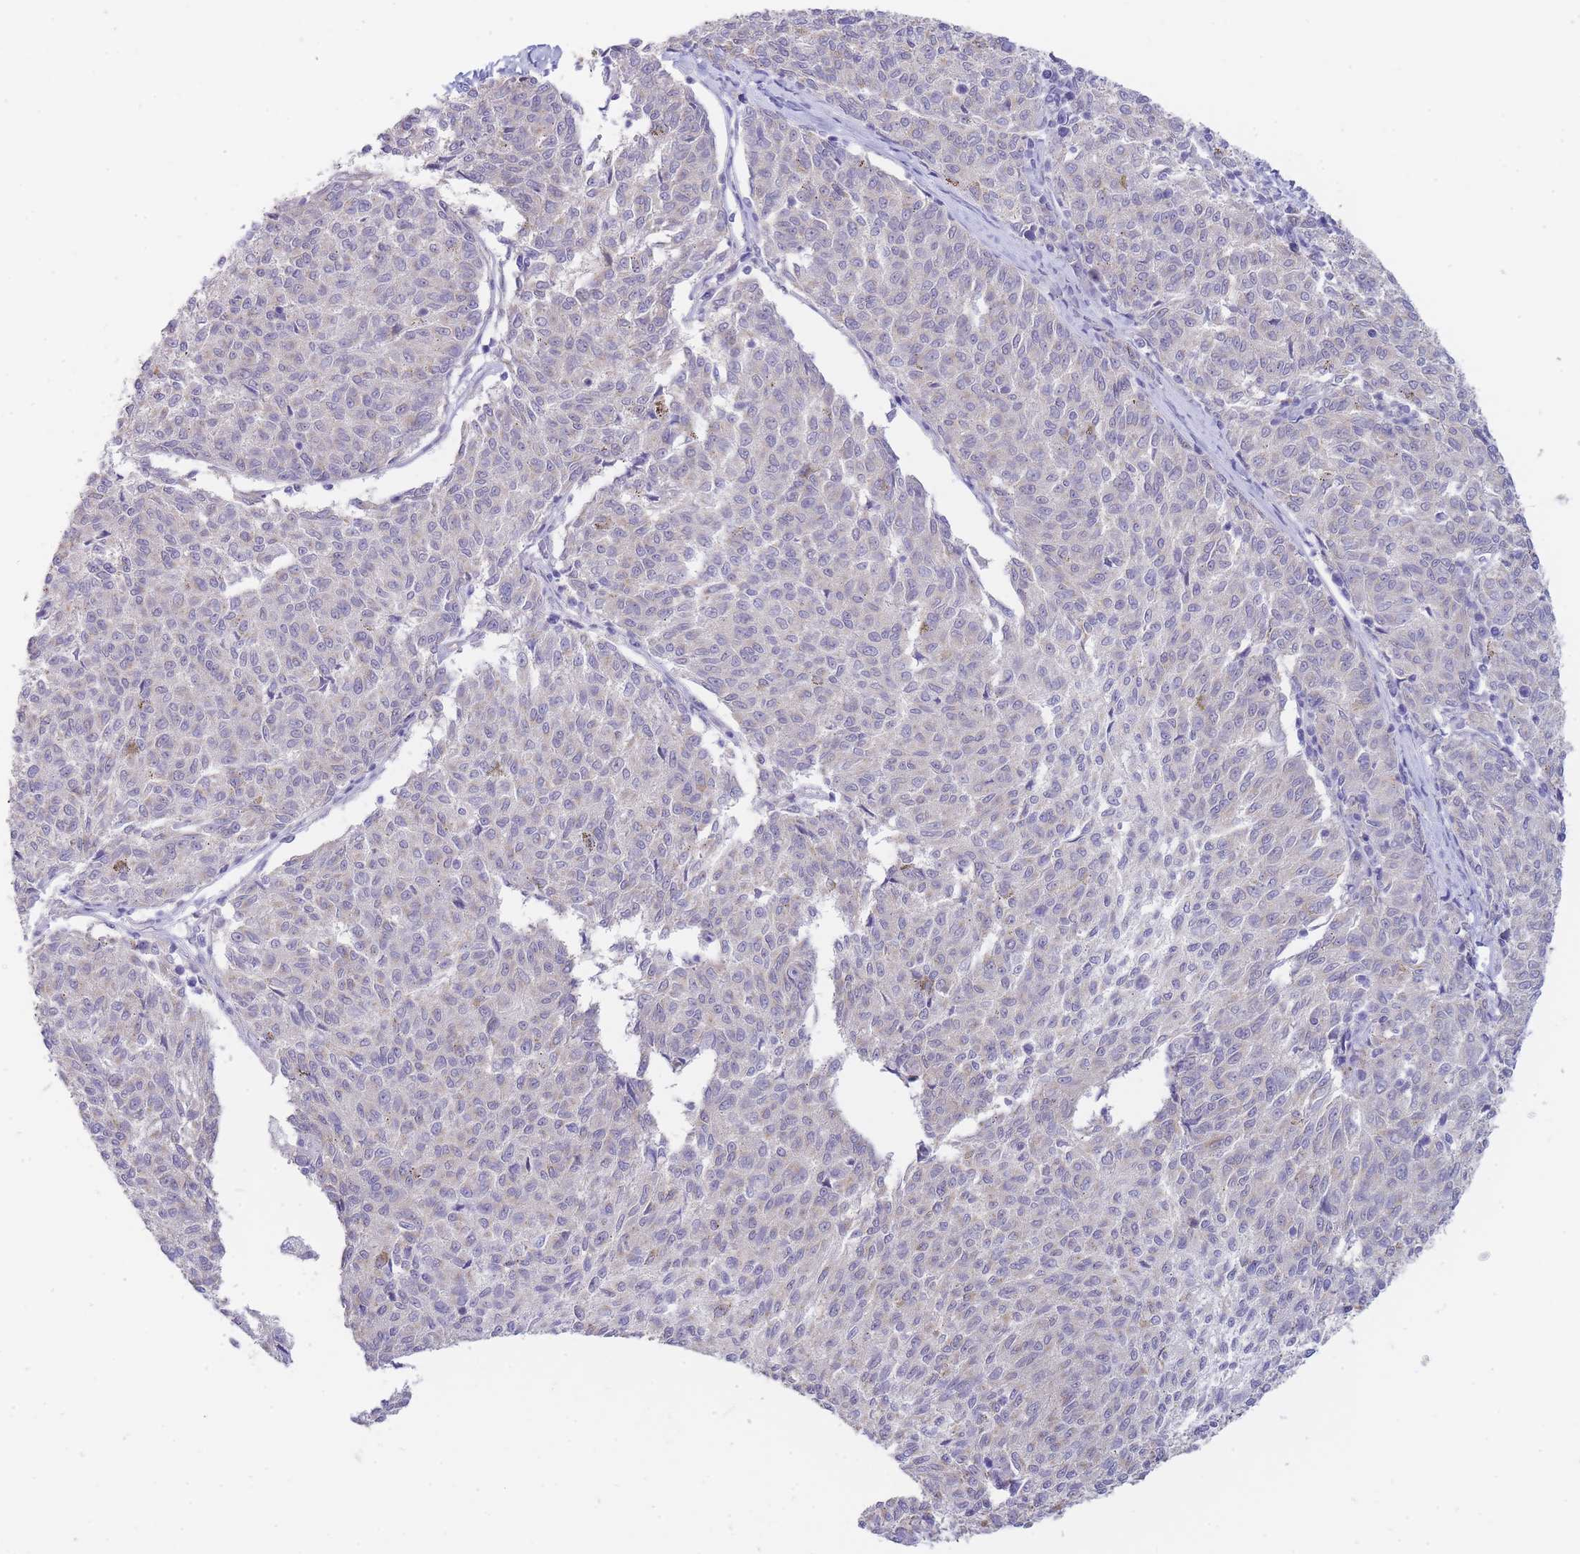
{"staining": {"intensity": "negative", "quantity": "none", "location": "none"}, "tissue": "melanoma", "cell_type": "Tumor cells", "image_type": "cancer", "snomed": [{"axis": "morphology", "description": "Malignant melanoma, NOS"}, {"axis": "topography", "description": "Skin"}], "caption": "Immunohistochemistry (IHC) micrograph of neoplastic tissue: malignant melanoma stained with DAB reveals no significant protein positivity in tumor cells. The staining was performed using DAB to visualize the protein expression in brown, while the nuclei were stained in blue with hematoxylin (Magnification: 20x).", "gene": "SUGT1", "patient": {"sex": "female", "age": 72}}